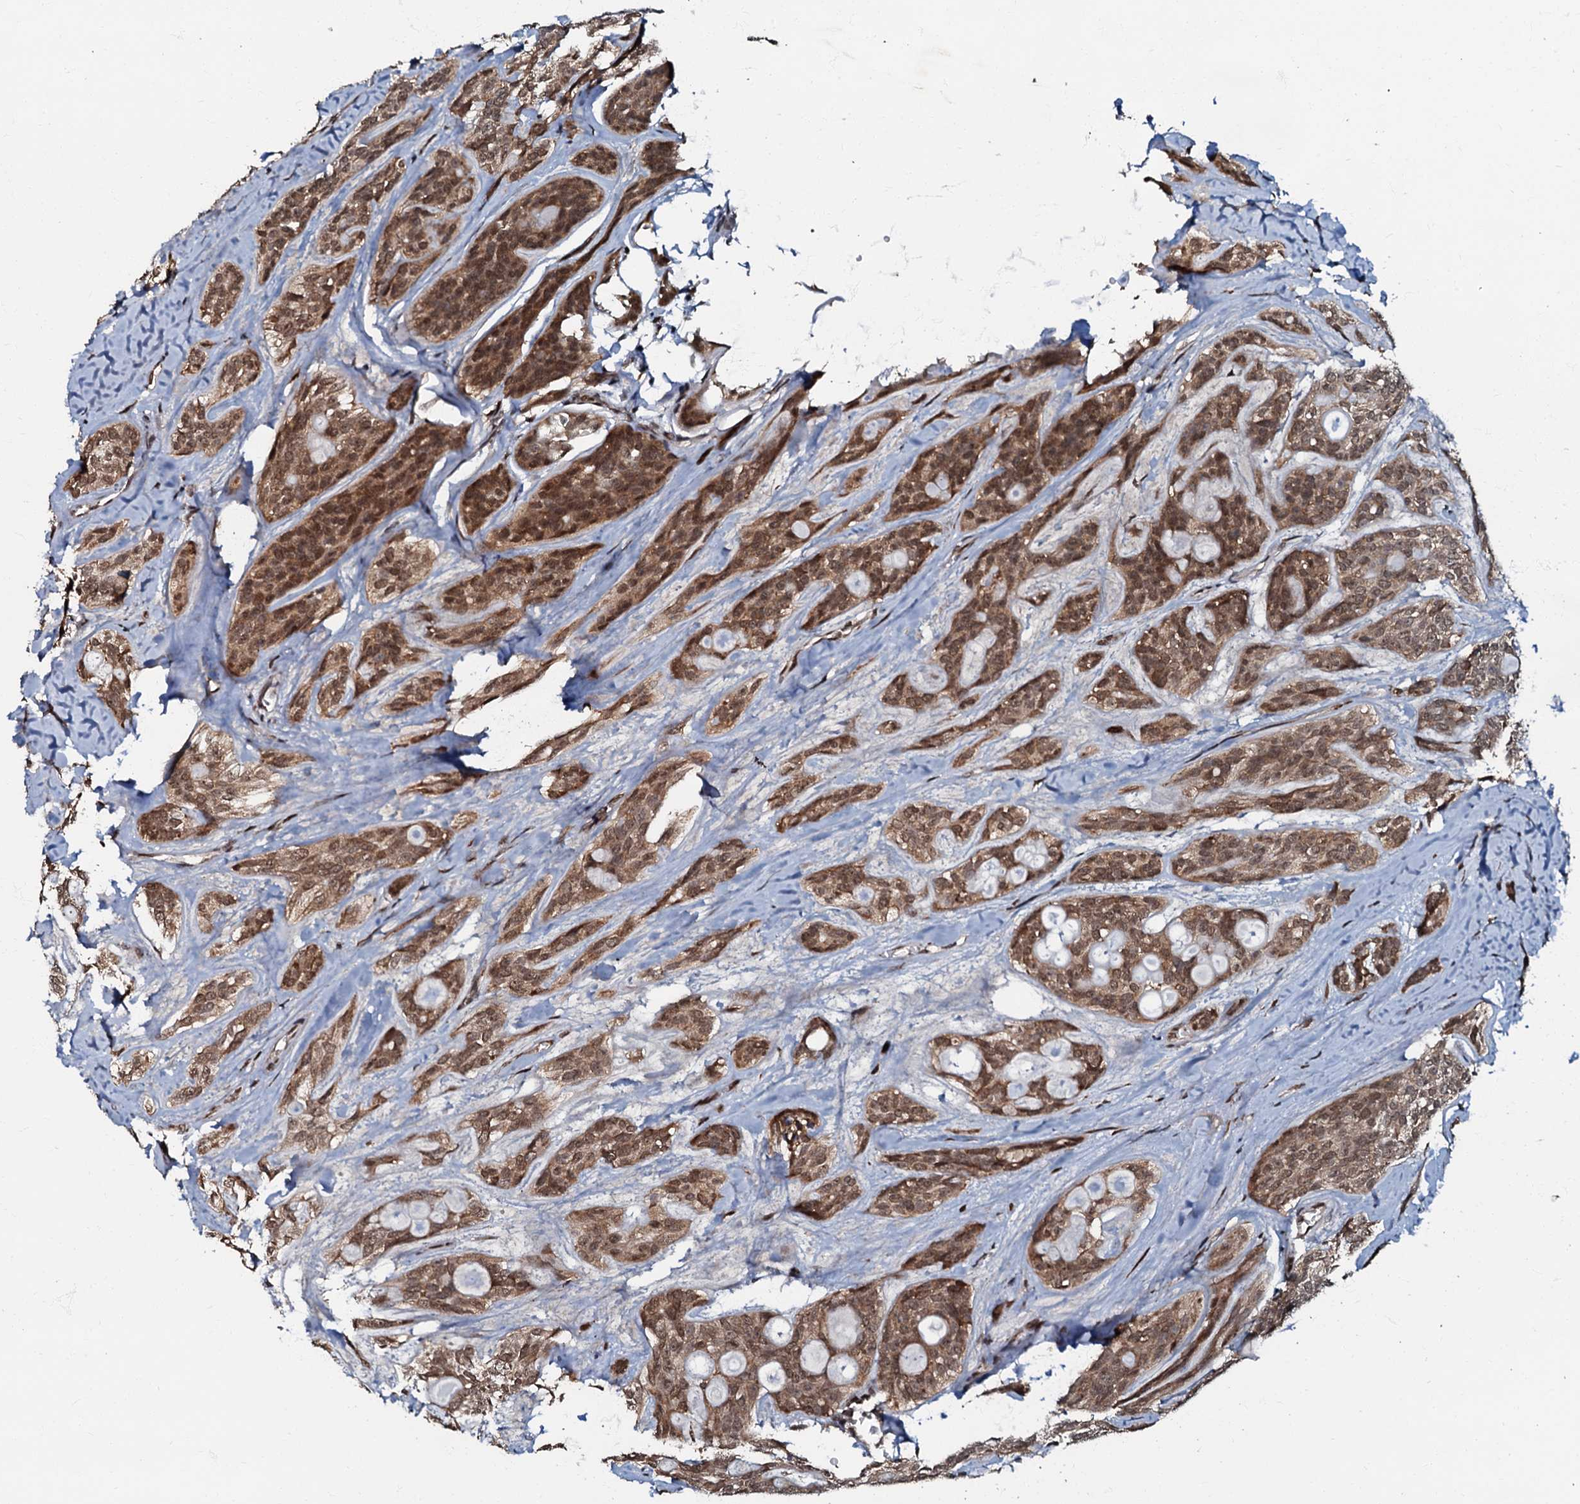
{"staining": {"intensity": "moderate", "quantity": ">75%", "location": "cytoplasmic/membranous,nuclear"}, "tissue": "head and neck cancer", "cell_type": "Tumor cells", "image_type": "cancer", "snomed": [{"axis": "morphology", "description": "Adenocarcinoma, NOS"}, {"axis": "topography", "description": "Head-Neck"}], "caption": "A high-resolution photomicrograph shows immunohistochemistry (IHC) staining of head and neck cancer (adenocarcinoma), which exhibits moderate cytoplasmic/membranous and nuclear positivity in approximately >75% of tumor cells. (Stains: DAB (3,3'-diaminobenzidine) in brown, nuclei in blue, Microscopy: brightfield microscopy at high magnification).", "gene": "C18orf32", "patient": {"sex": "male", "age": 66}}